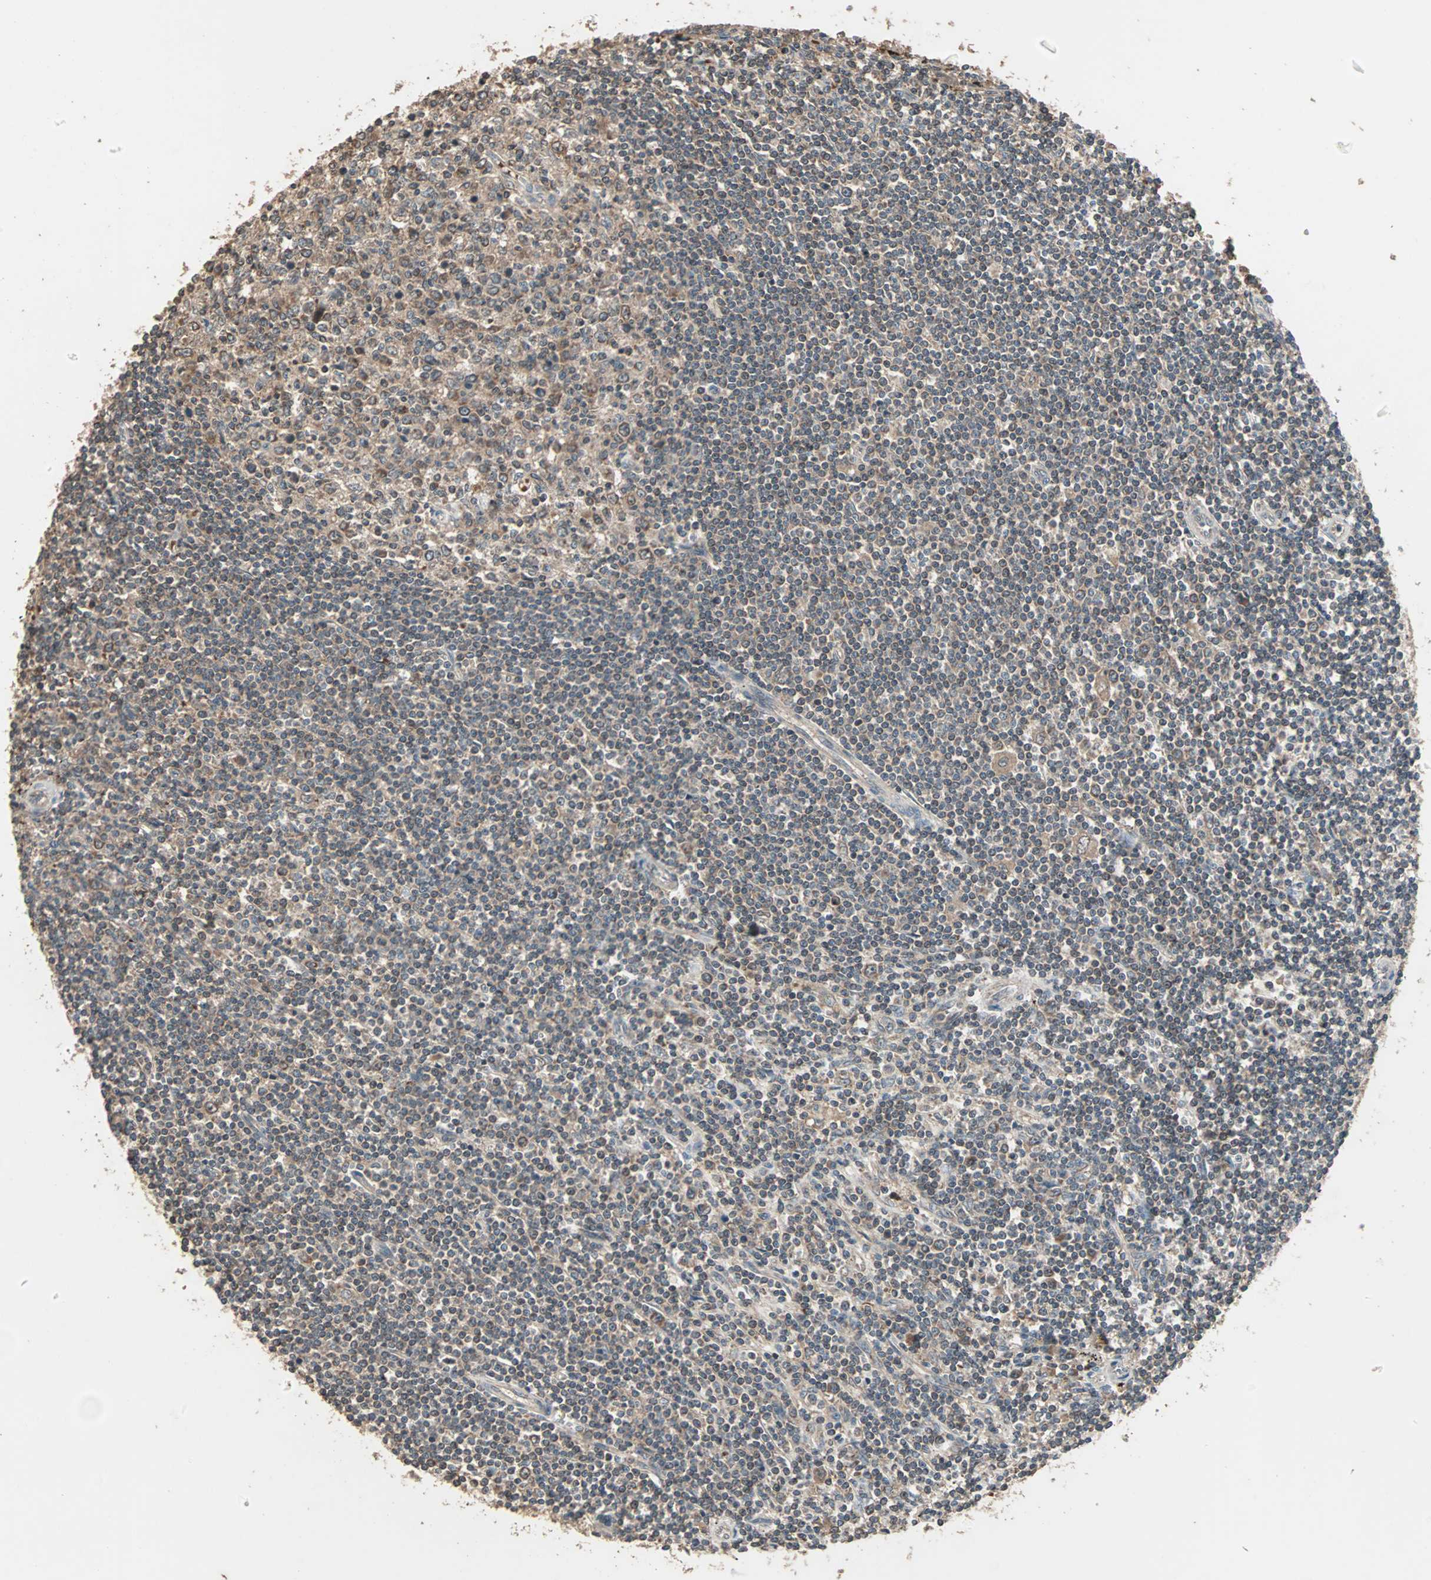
{"staining": {"intensity": "weak", "quantity": ">75%", "location": "cytoplasmic/membranous"}, "tissue": "lymphoma", "cell_type": "Tumor cells", "image_type": "cancer", "snomed": [{"axis": "morphology", "description": "Malignant lymphoma, non-Hodgkin's type, Low grade"}, {"axis": "topography", "description": "Spleen"}], "caption": "DAB (3,3'-diaminobenzidine) immunohistochemical staining of low-grade malignant lymphoma, non-Hodgkin's type exhibits weak cytoplasmic/membranous protein positivity in approximately >75% of tumor cells. The staining was performed using DAB (3,3'-diaminobenzidine) to visualize the protein expression in brown, while the nuclei were stained in blue with hematoxylin (Magnification: 20x).", "gene": "UBAC1", "patient": {"sex": "male", "age": 76}}